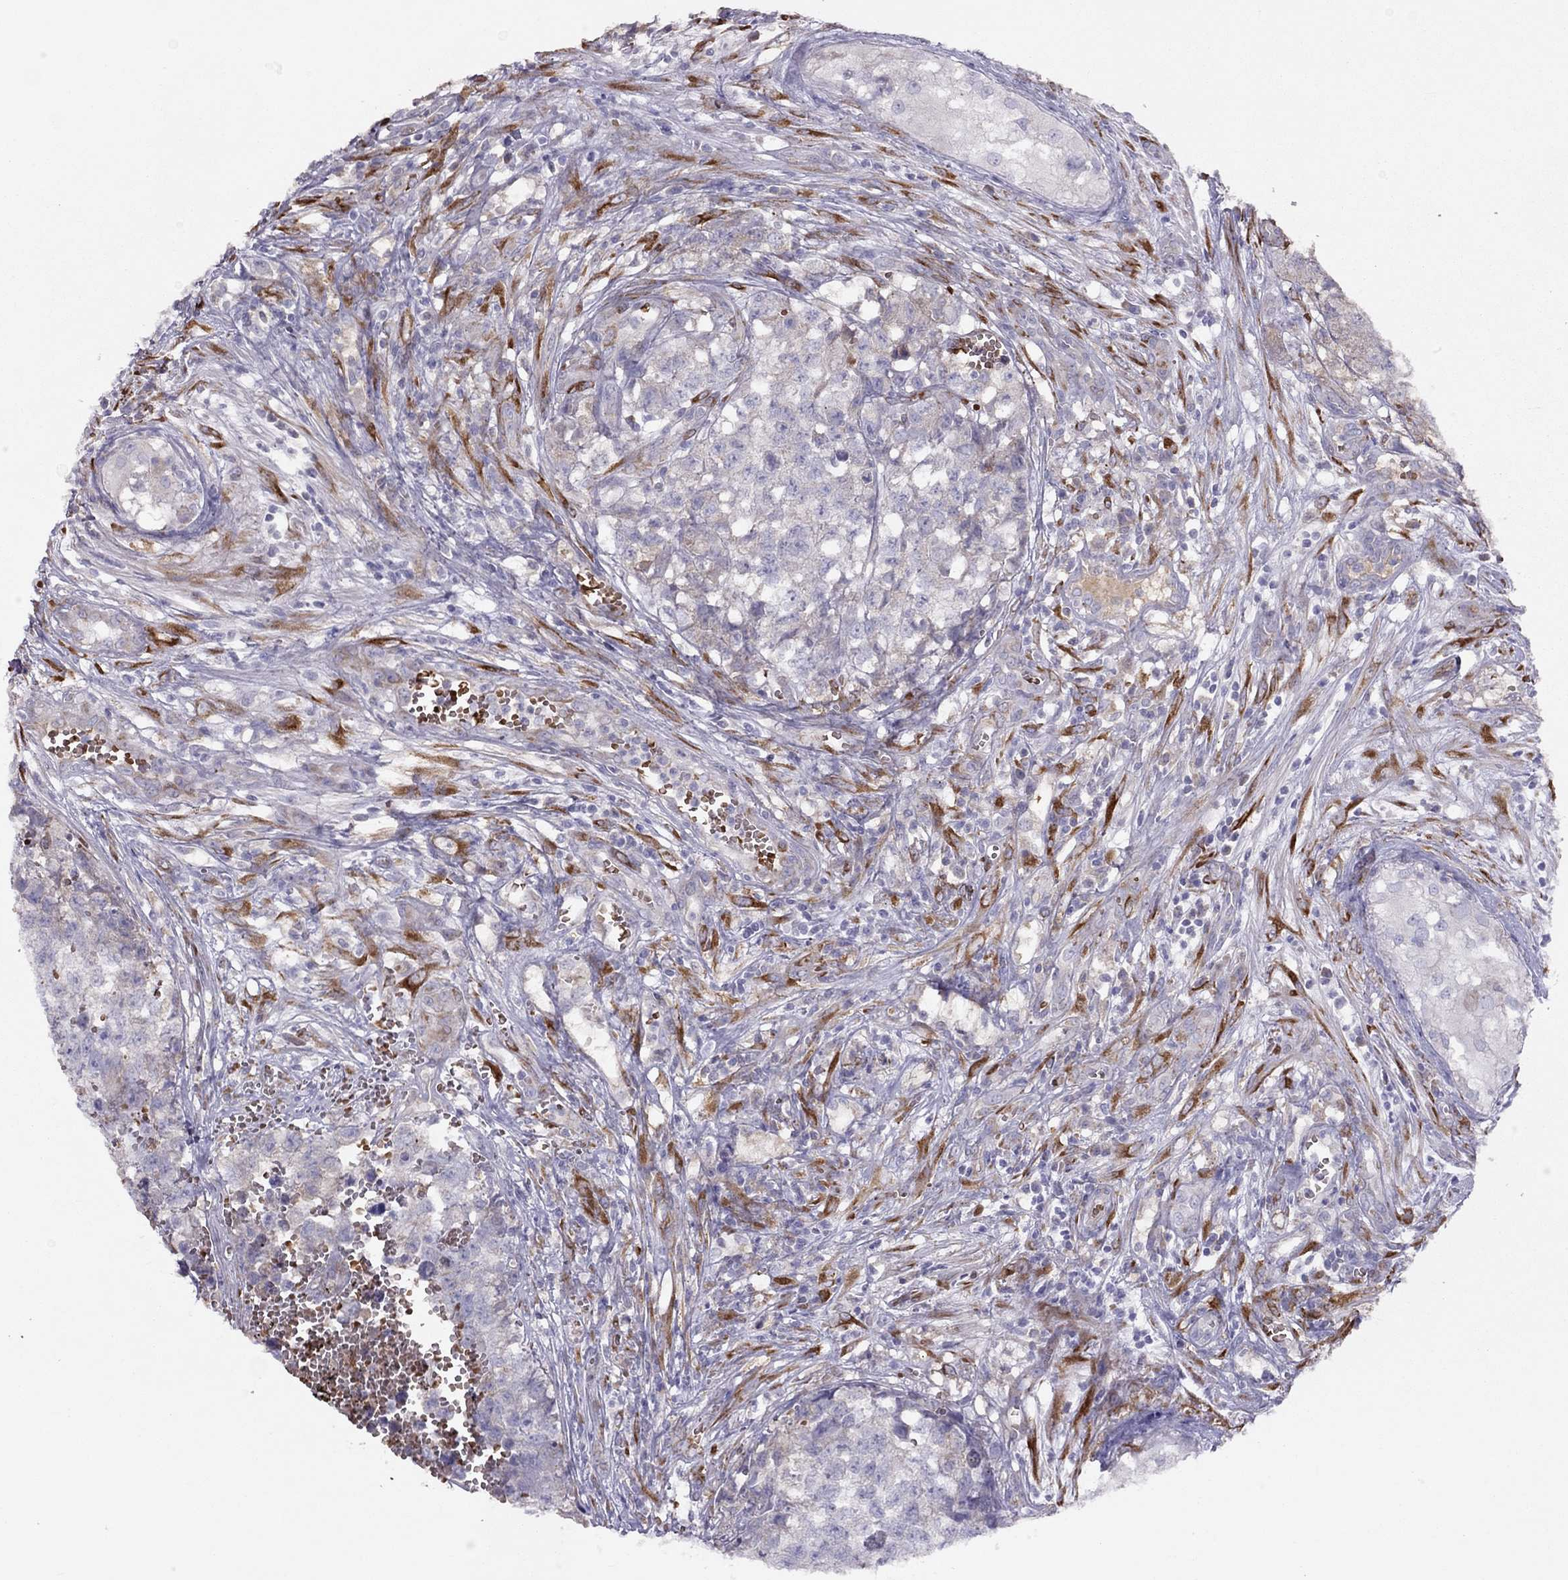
{"staining": {"intensity": "negative", "quantity": "none", "location": "none"}, "tissue": "testis cancer", "cell_type": "Tumor cells", "image_type": "cancer", "snomed": [{"axis": "morphology", "description": "Seminoma, NOS"}, {"axis": "morphology", "description": "Carcinoma, Embryonal, NOS"}, {"axis": "topography", "description": "Testis"}], "caption": "This is an immunohistochemistry (IHC) photomicrograph of human testis embryonal carcinoma. There is no expression in tumor cells.", "gene": "RHD", "patient": {"sex": "male", "age": 22}}